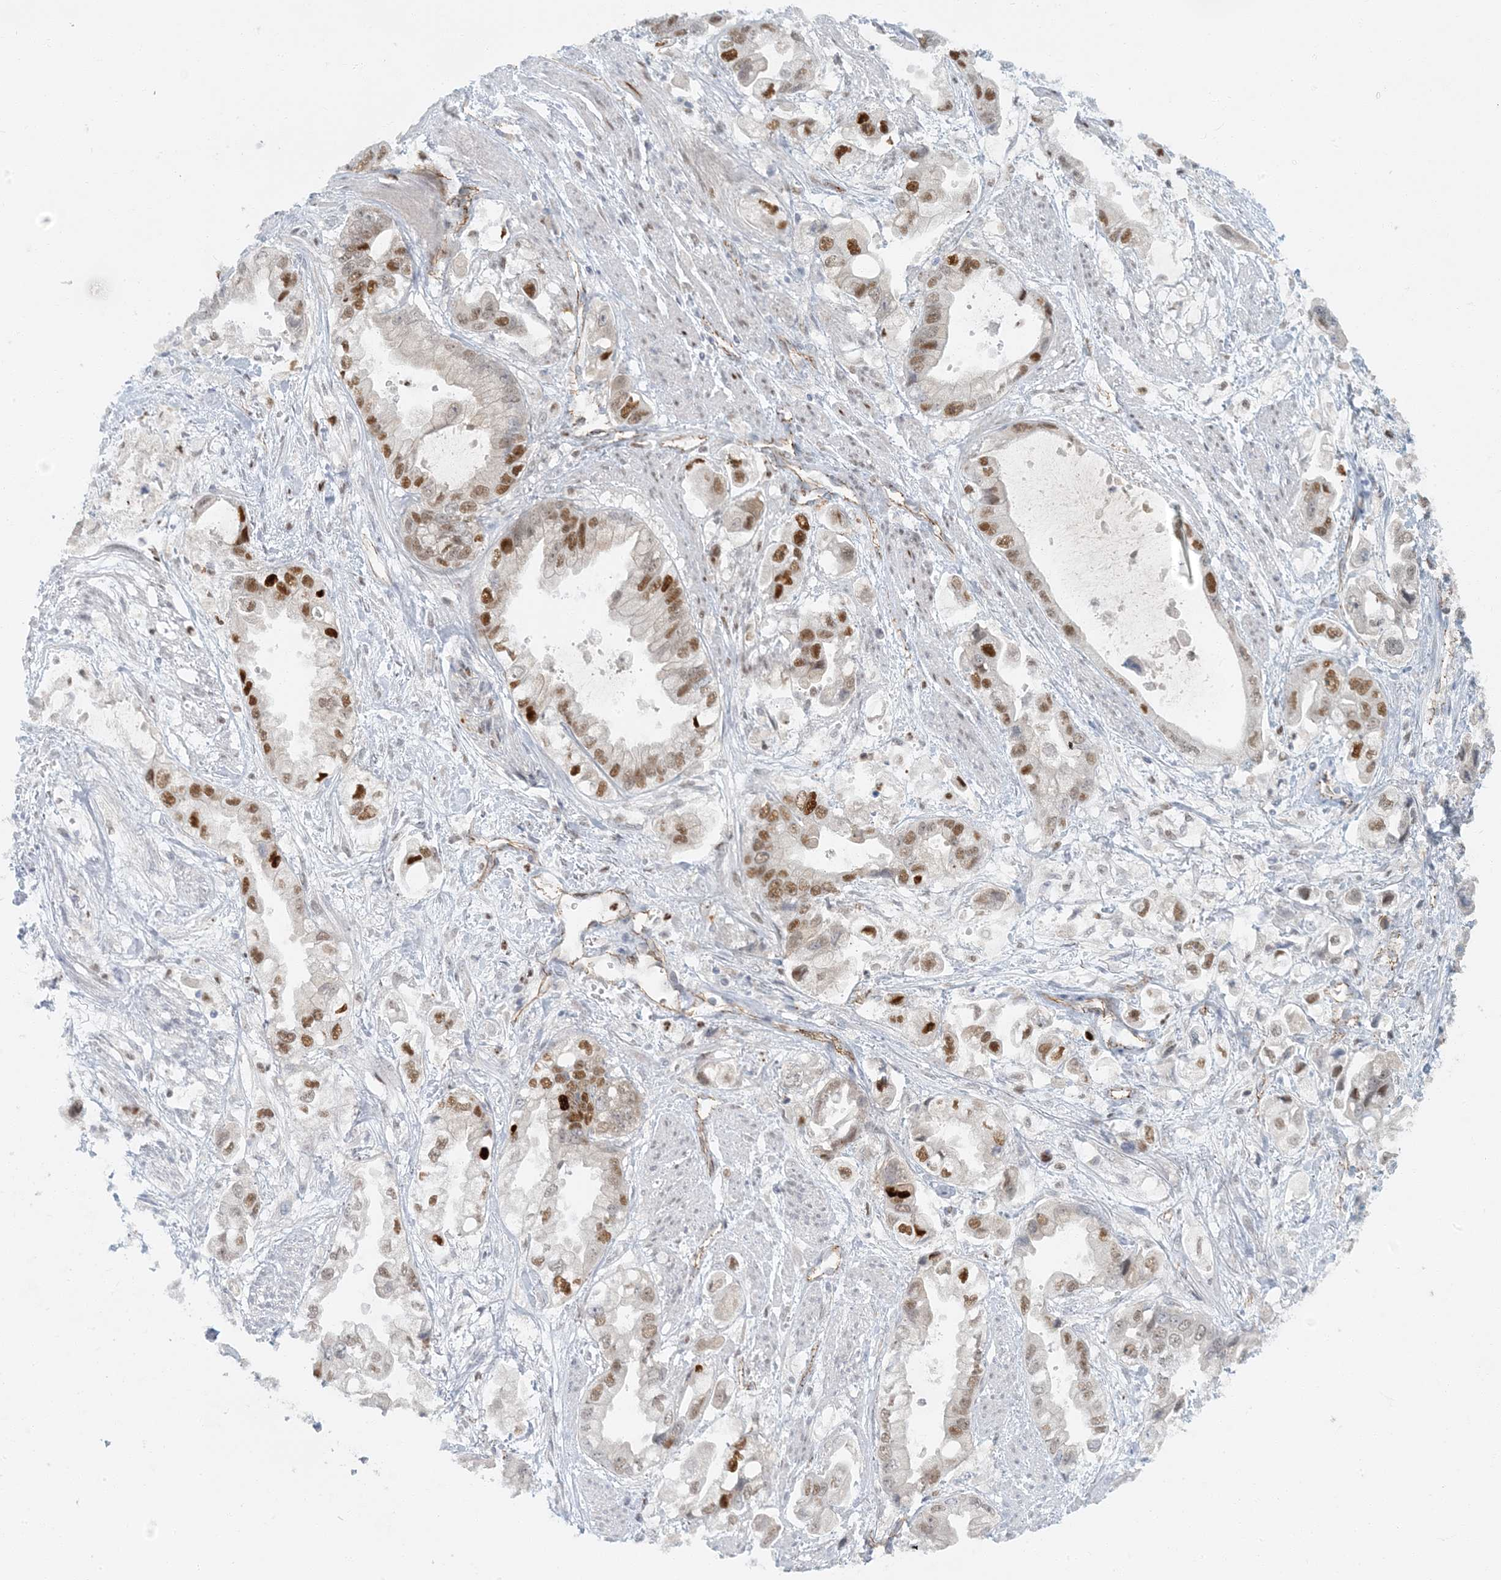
{"staining": {"intensity": "moderate", "quantity": ">75%", "location": "nuclear"}, "tissue": "stomach cancer", "cell_type": "Tumor cells", "image_type": "cancer", "snomed": [{"axis": "morphology", "description": "Adenocarcinoma, NOS"}, {"axis": "topography", "description": "Stomach"}], "caption": "Stomach cancer stained for a protein (brown) displays moderate nuclear positive staining in about >75% of tumor cells.", "gene": "AK9", "patient": {"sex": "male", "age": 62}}